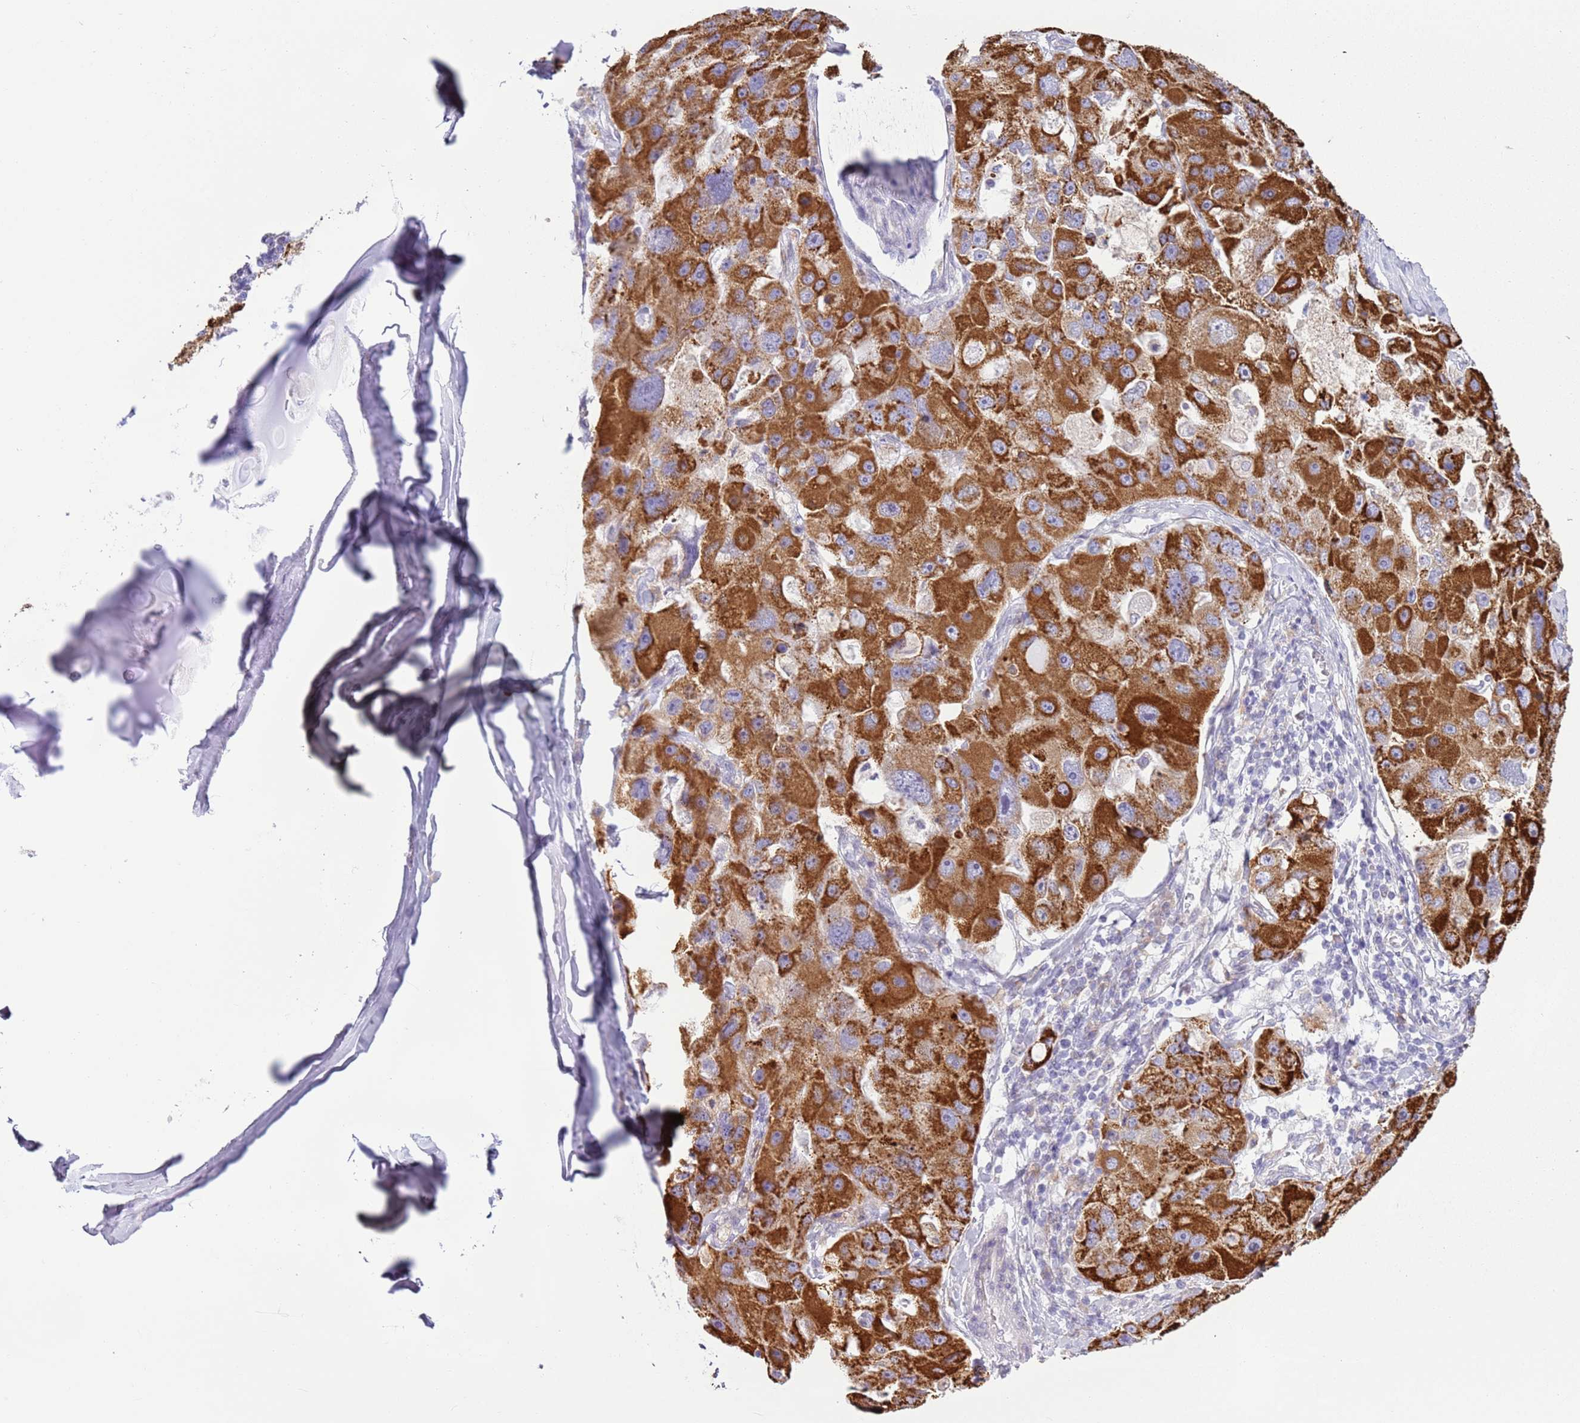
{"staining": {"intensity": "strong", "quantity": ">75%", "location": "cytoplasmic/membranous"}, "tissue": "lung cancer", "cell_type": "Tumor cells", "image_type": "cancer", "snomed": [{"axis": "morphology", "description": "Adenocarcinoma, NOS"}, {"axis": "topography", "description": "Lung"}], "caption": "A high-resolution histopathology image shows immunohistochemistry staining of lung adenocarcinoma, which displays strong cytoplasmic/membranous positivity in about >75% of tumor cells.", "gene": "OAF", "patient": {"sex": "female", "age": 54}}